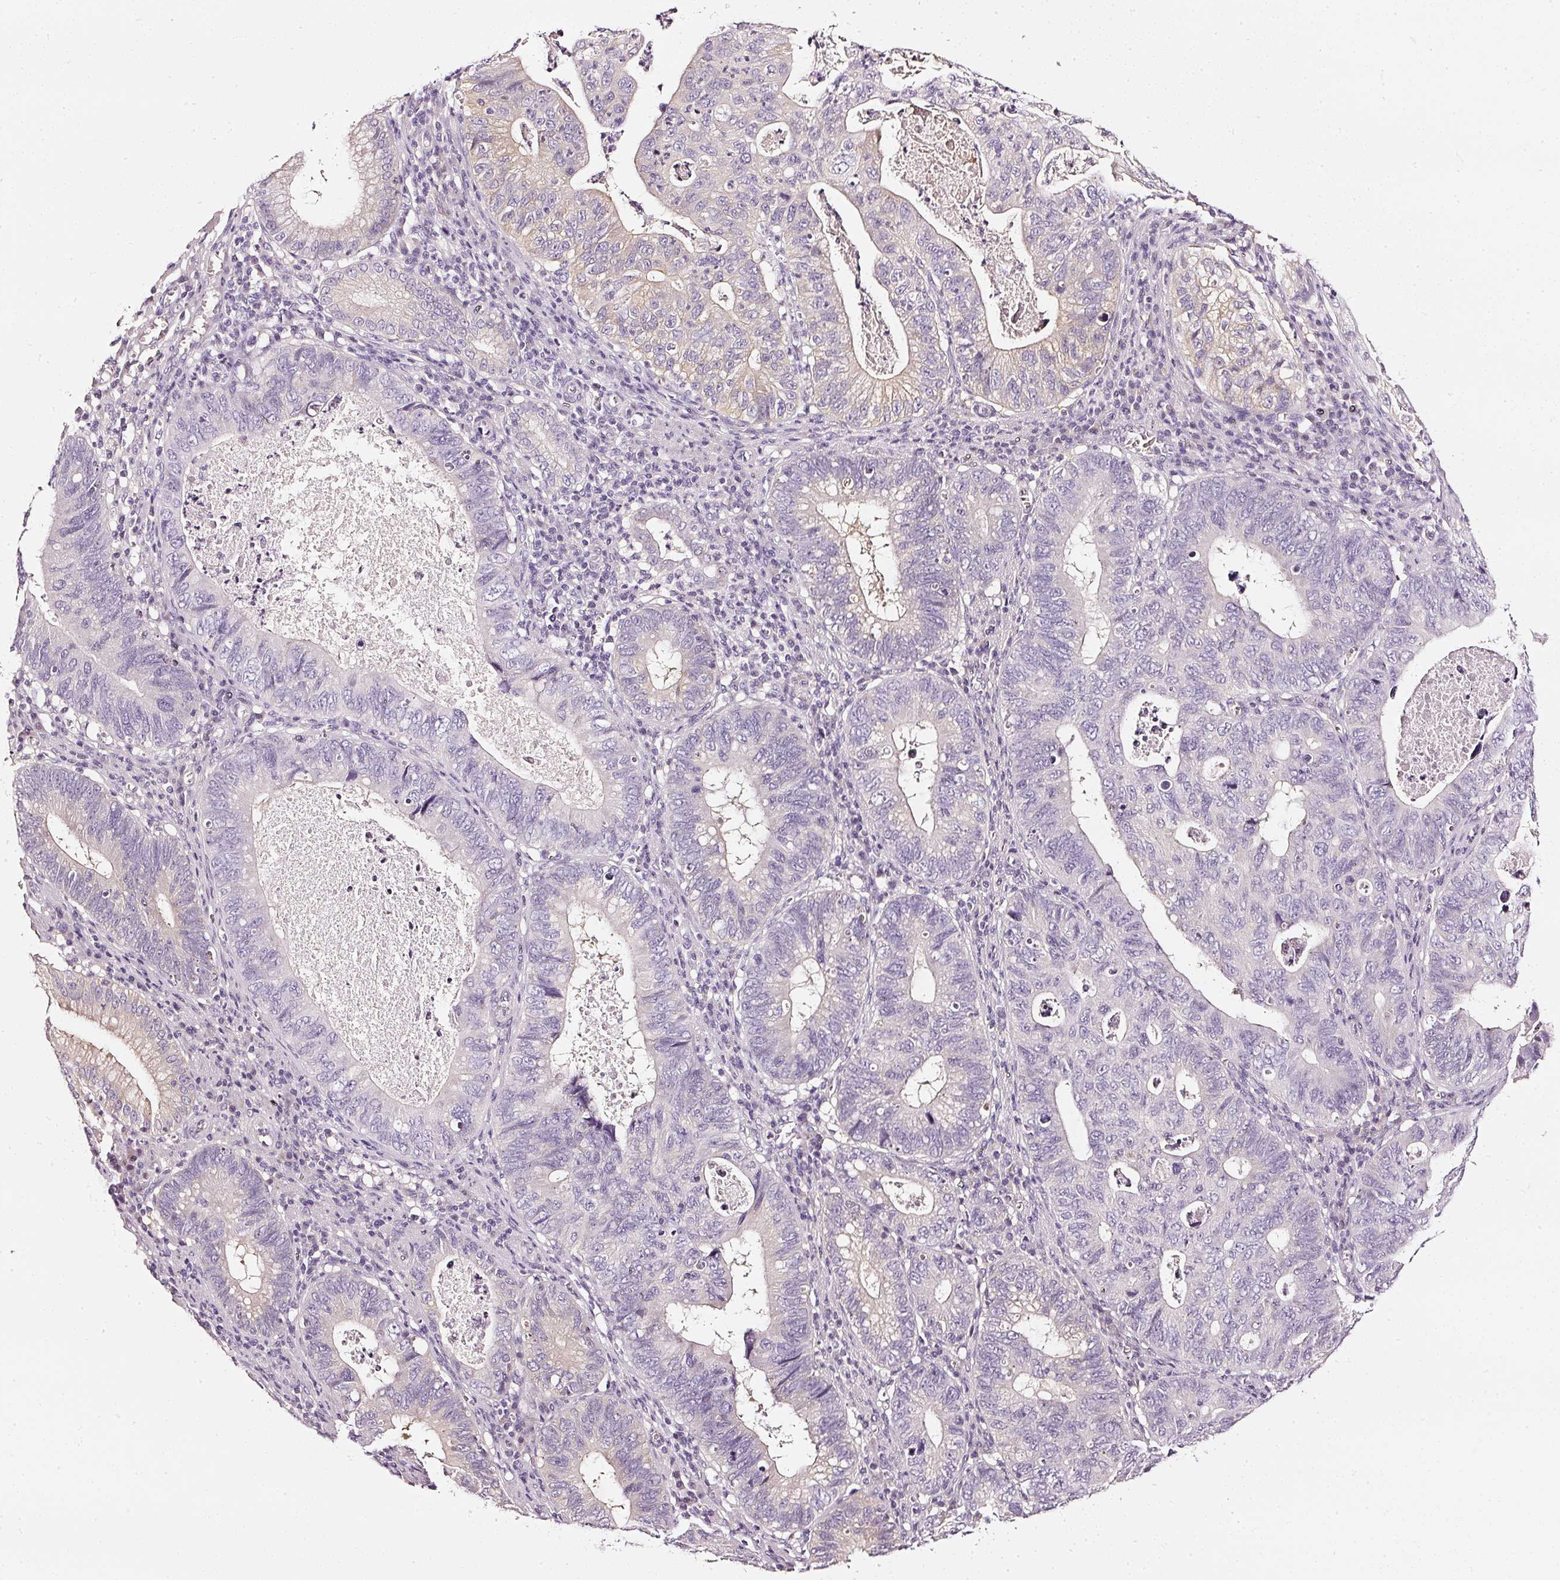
{"staining": {"intensity": "weak", "quantity": "<25%", "location": "cytoplasmic/membranous"}, "tissue": "stomach cancer", "cell_type": "Tumor cells", "image_type": "cancer", "snomed": [{"axis": "morphology", "description": "Adenocarcinoma, NOS"}, {"axis": "topography", "description": "Stomach"}], "caption": "Immunohistochemistry of stomach cancer (adenocarcinoma) exhibits no expression in tumor cells.", "gene": "CNP", "patient": {"sex": "male", "age": 59}}